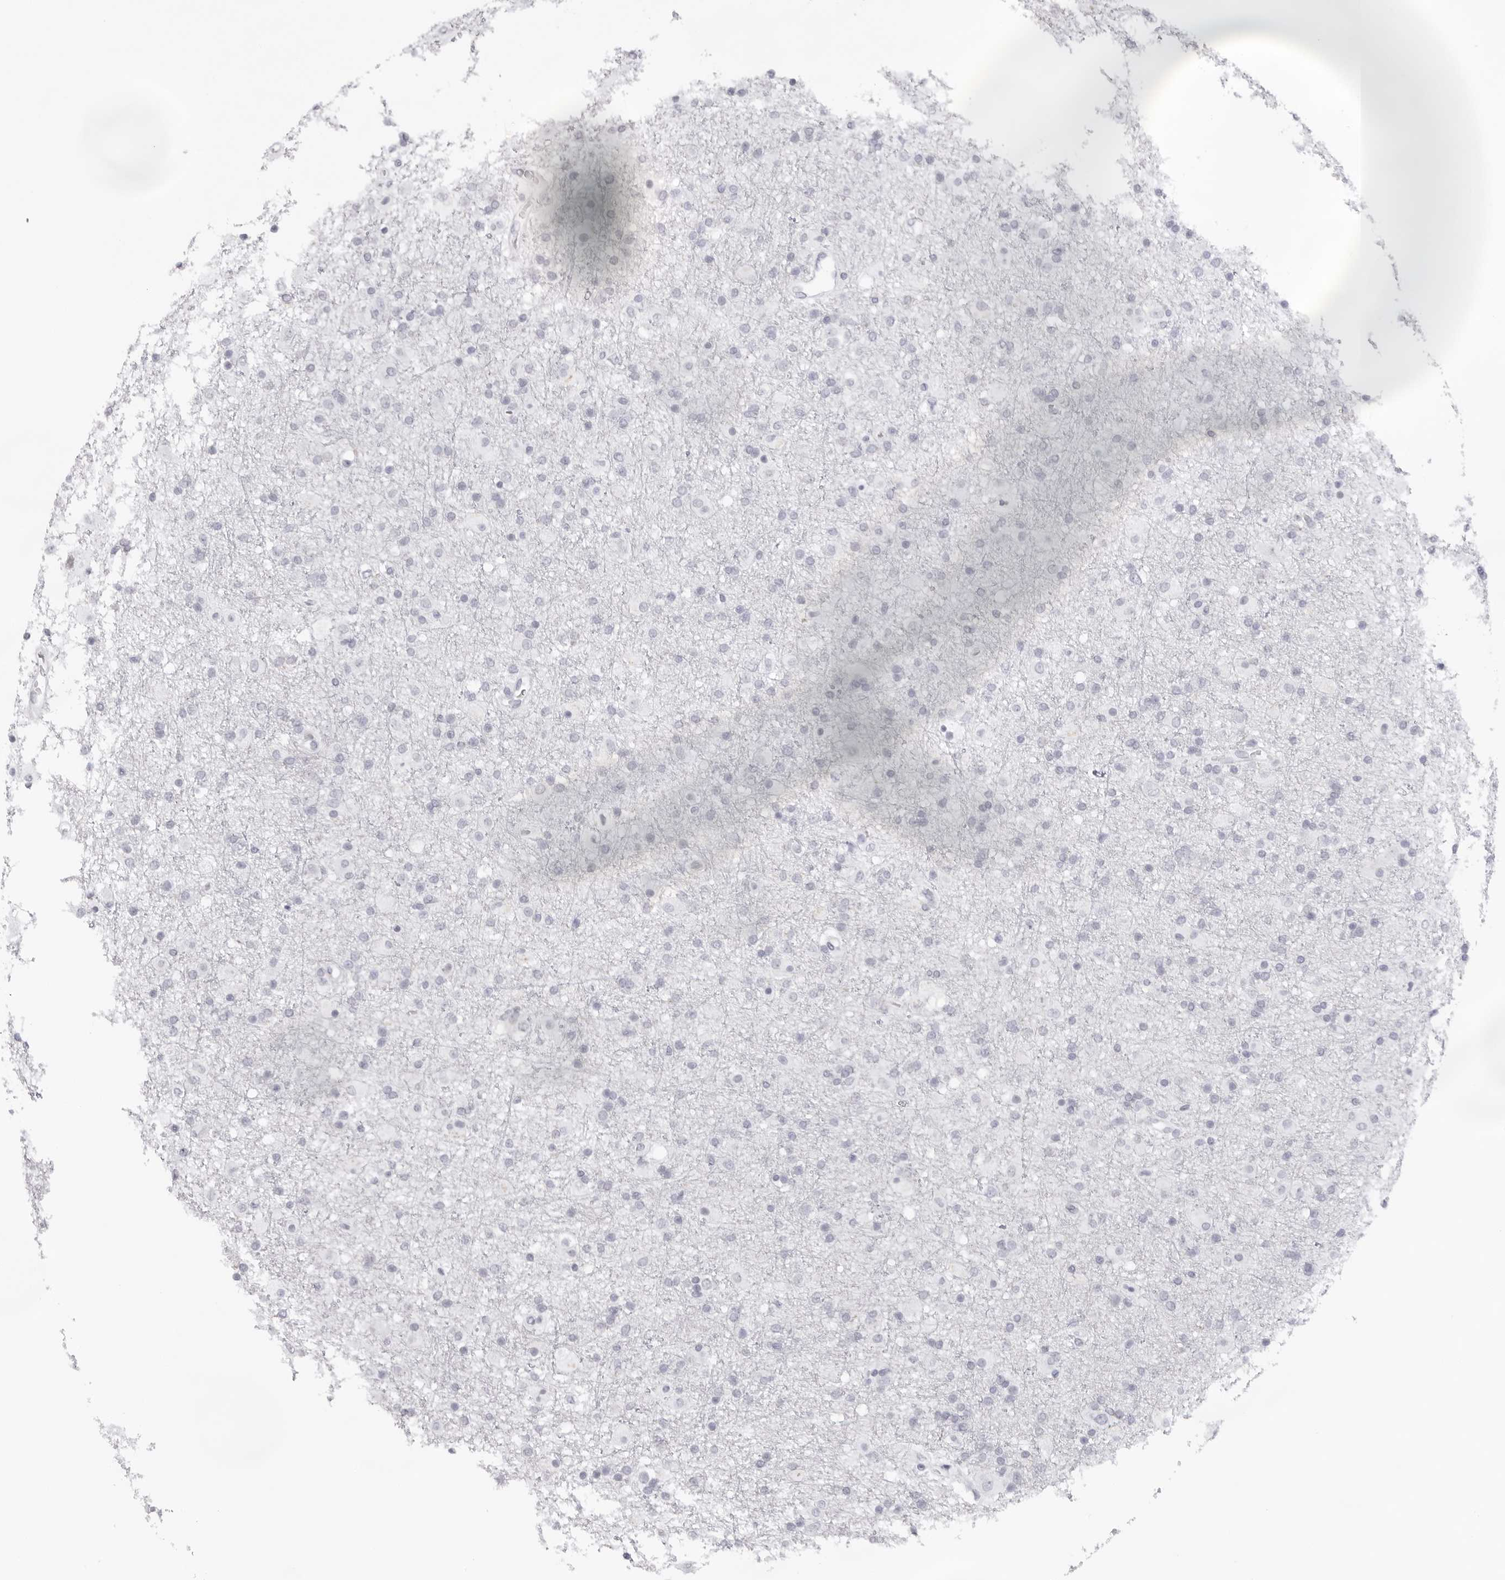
{"staining": {"intensity": "negative", "quantity": "none", "location": "none"}, "tissue": "glioma", "cell_type": "Tumor cells", "image_type": "cancer", "snomed": [{"axis": "morphology", "description": "Glioma, malignant, Low grade"}, {"axis": "topography", "description": "Brain"}], "caption": "DAB immunohistochemical staining of glioma displays no significant expression in tumor cells. (DAB (3,3'-diaminobenzidine) immunohistochemistry, high magnification).", "gene": "KLK12", "patient": {"sex": "male", "age": 65}}